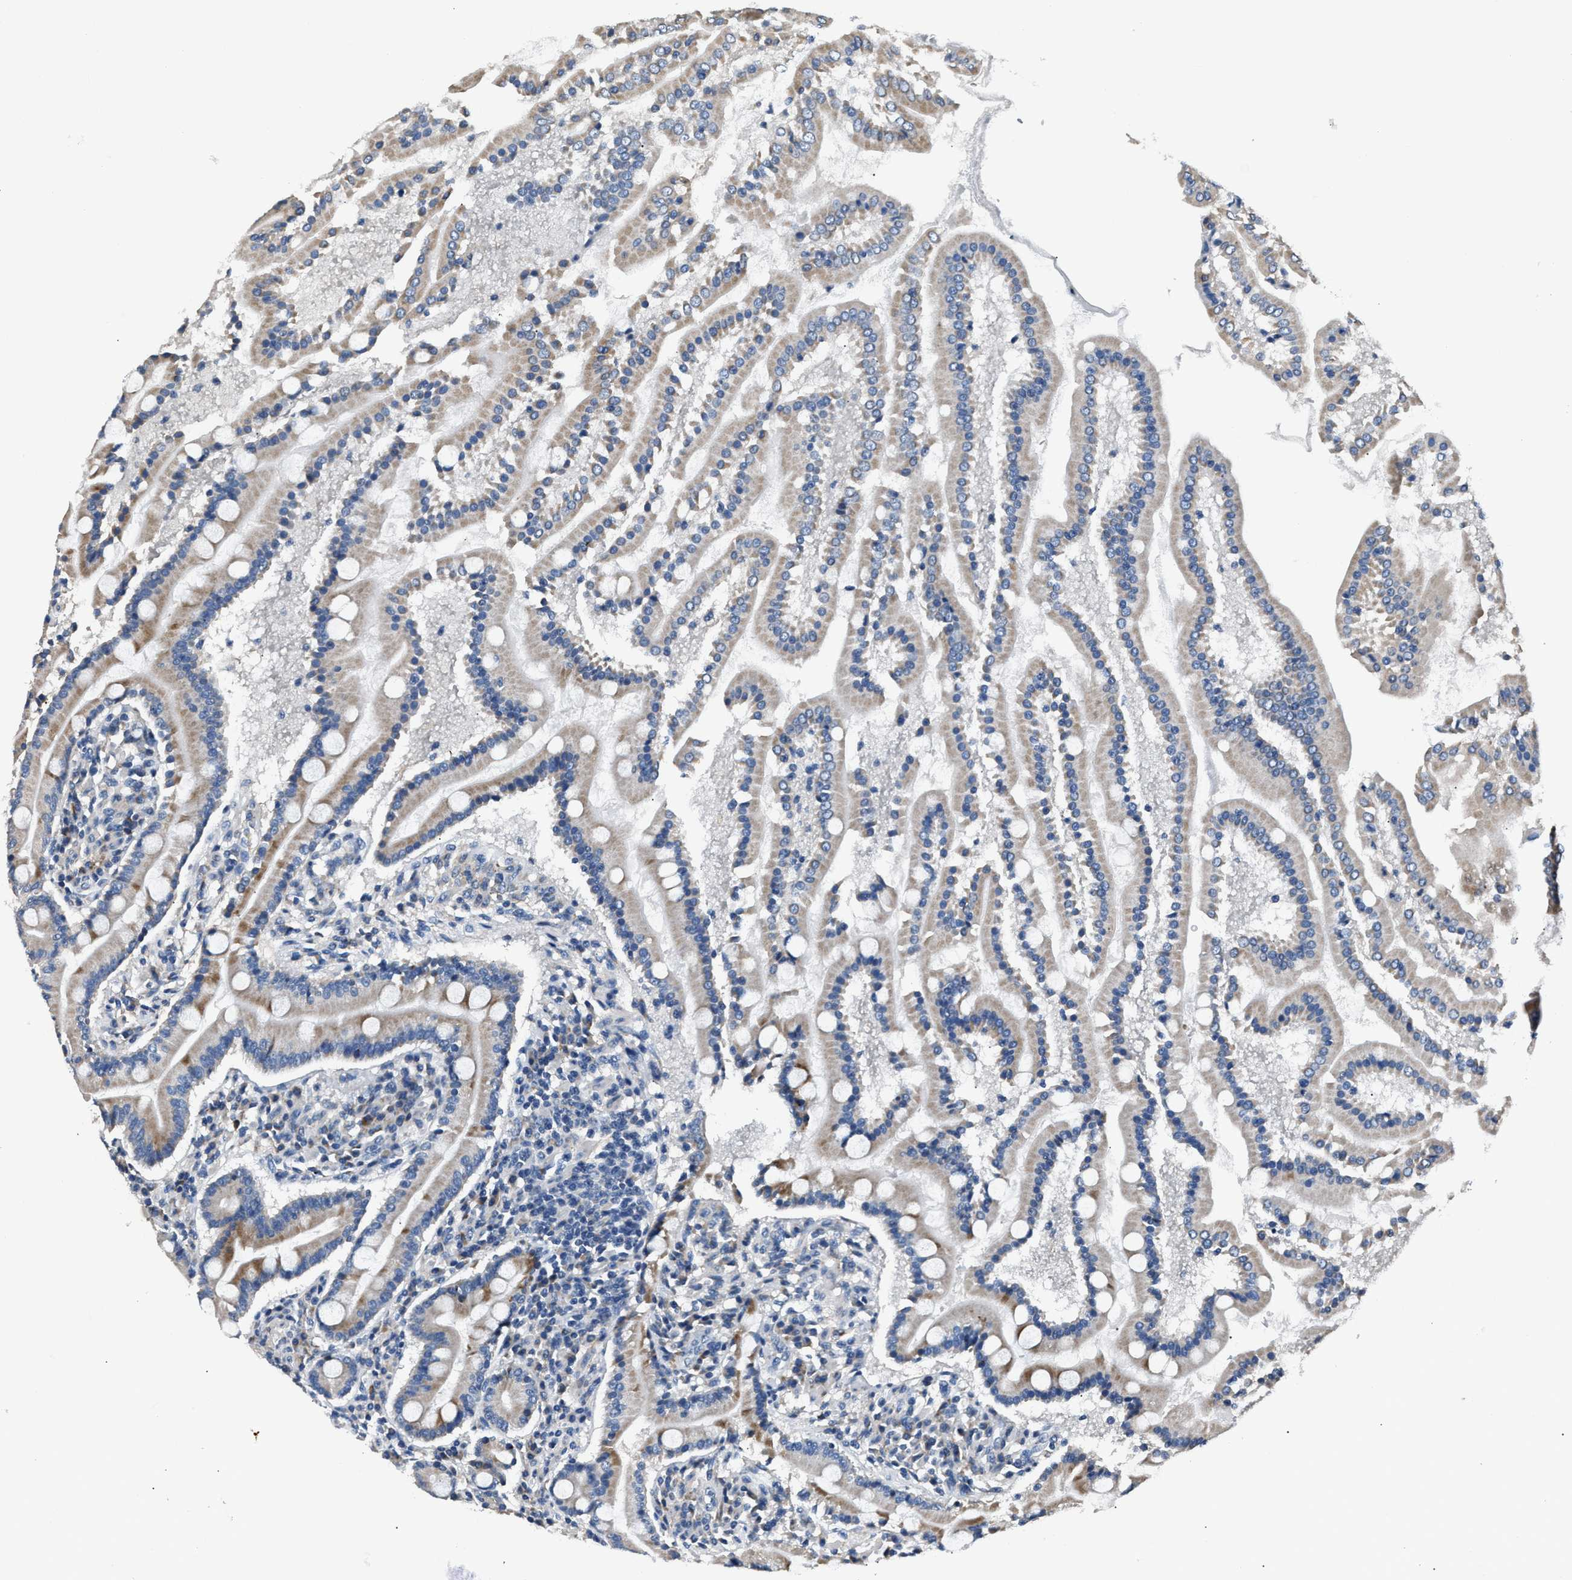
{"staining": {"intensity": "strong", "quantity": "25%-75%", "location": "cytoplasmic/membranous"}, "tissue": "duodenum", "cell_type": "Glandular cells", "image_type": "normal", "snomed": [{"axis": "morphology", "description": "Normal tissue, NOS"}, {"axis": "topography", "description": "Duodenum"}], "caption": "Duodenum stained with a brown dye exhibits strong cytoplasmic/membranous positive positivity in approximately 25%-75% of glandular cells.", "gene": "DNAJC24", "patient": {"sex": "male", "age": 50}}